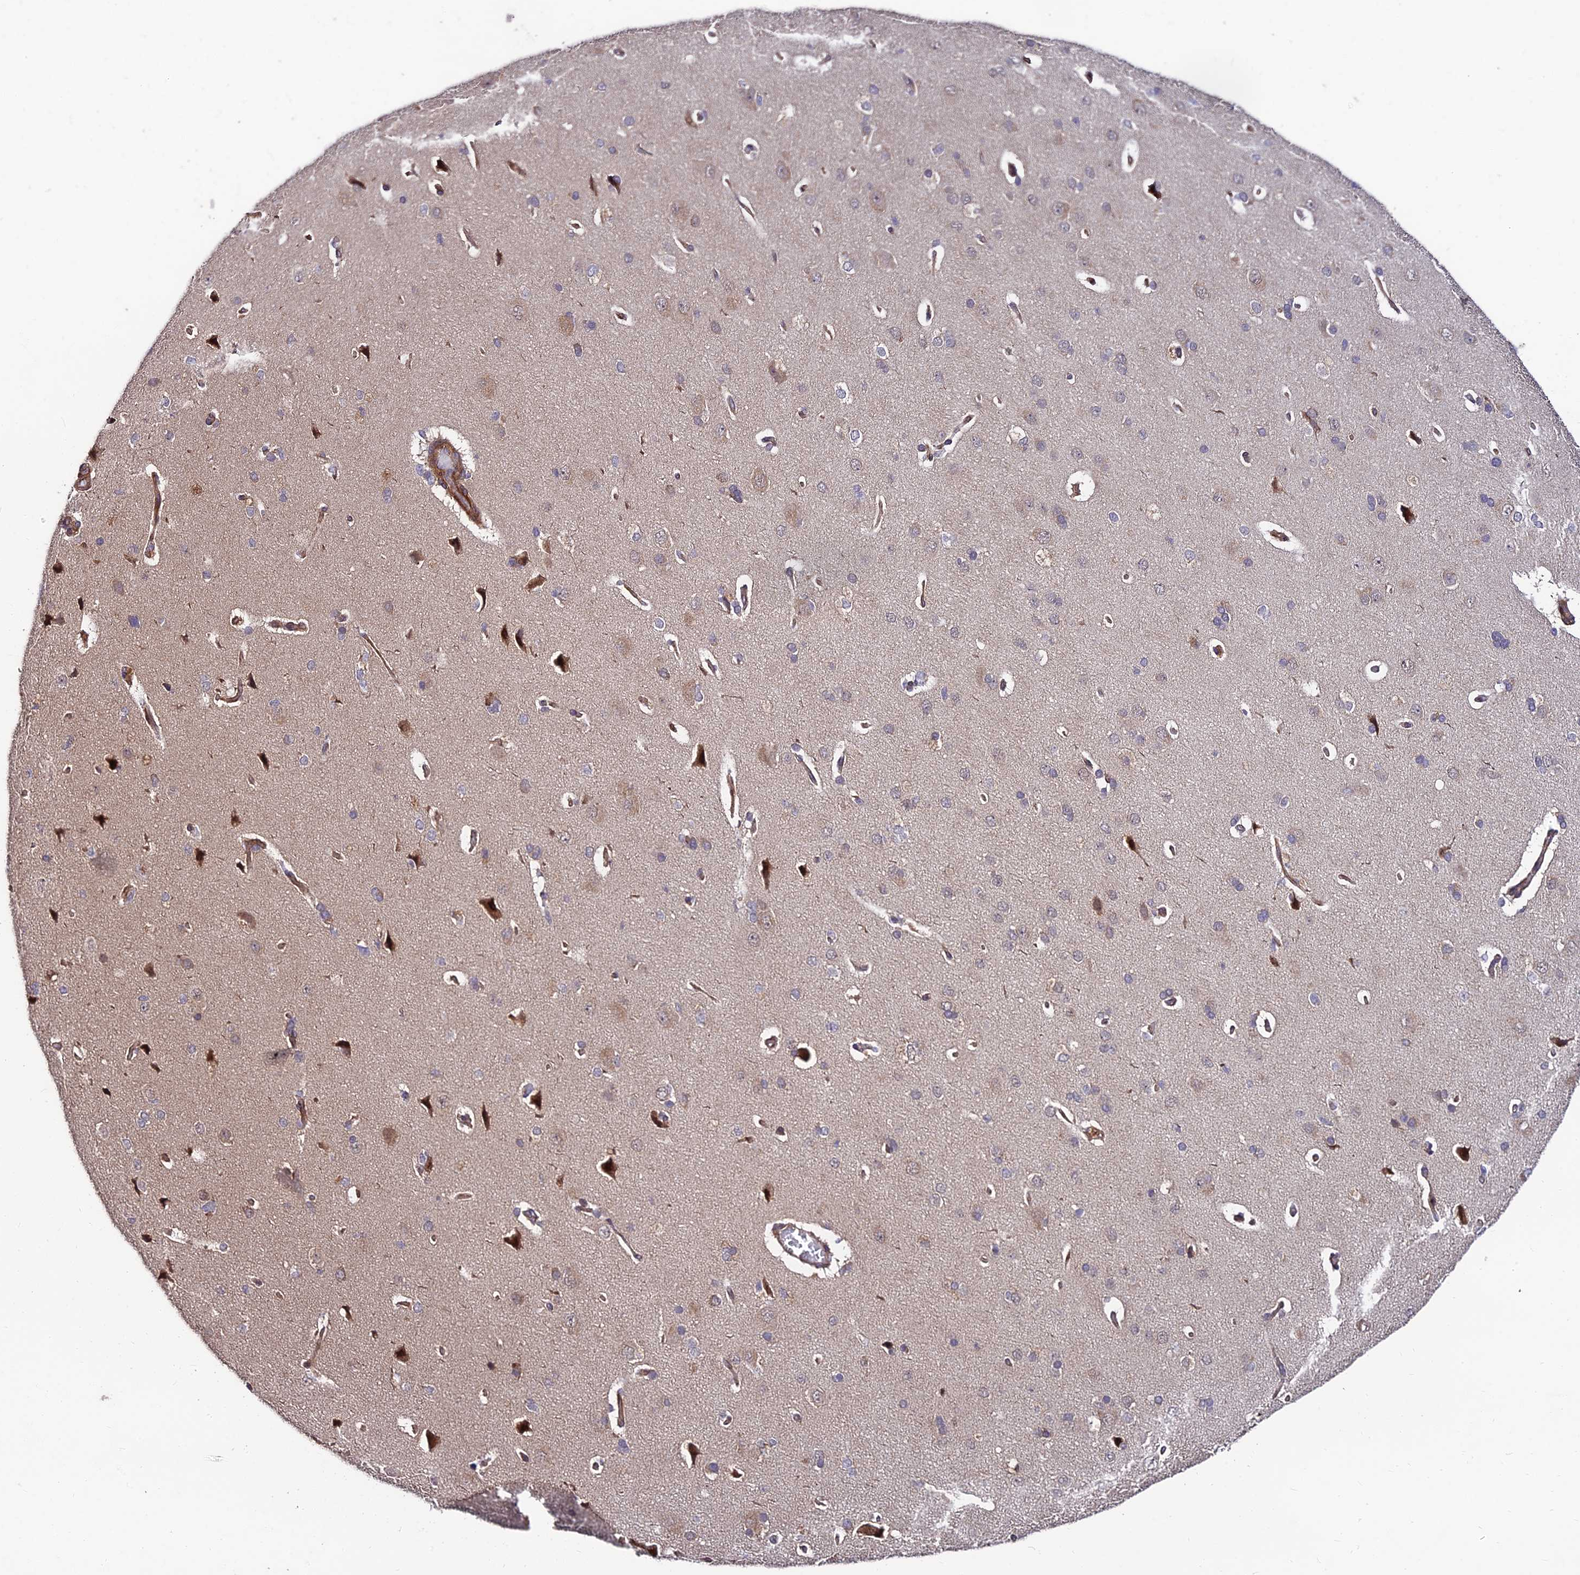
{"staining": {"intensity": "moderate", "quantity": ">75%", "location": "cytoplasmic/membranous"}, "tissue": "cerebral cortex", "cell_type": "Endothelial cells", "image_type": "normal", "snomed": [{"axis": "morphology", "description": "Normal tissue, NOS"}, {"axis": "topography", "description": "Cerebral cortex"}], "caption": "This photomicrograph shows normal cerebral cortex stained with immunohistochemistry (IHC) to label a protein in brown. The cytoplasmic/membranous of endothelial cells show moderate positivity for the protein. Nuclei are counter-stained blue.", "gene": "MKKS", "patient": {"sex": "male", "age": 62}}